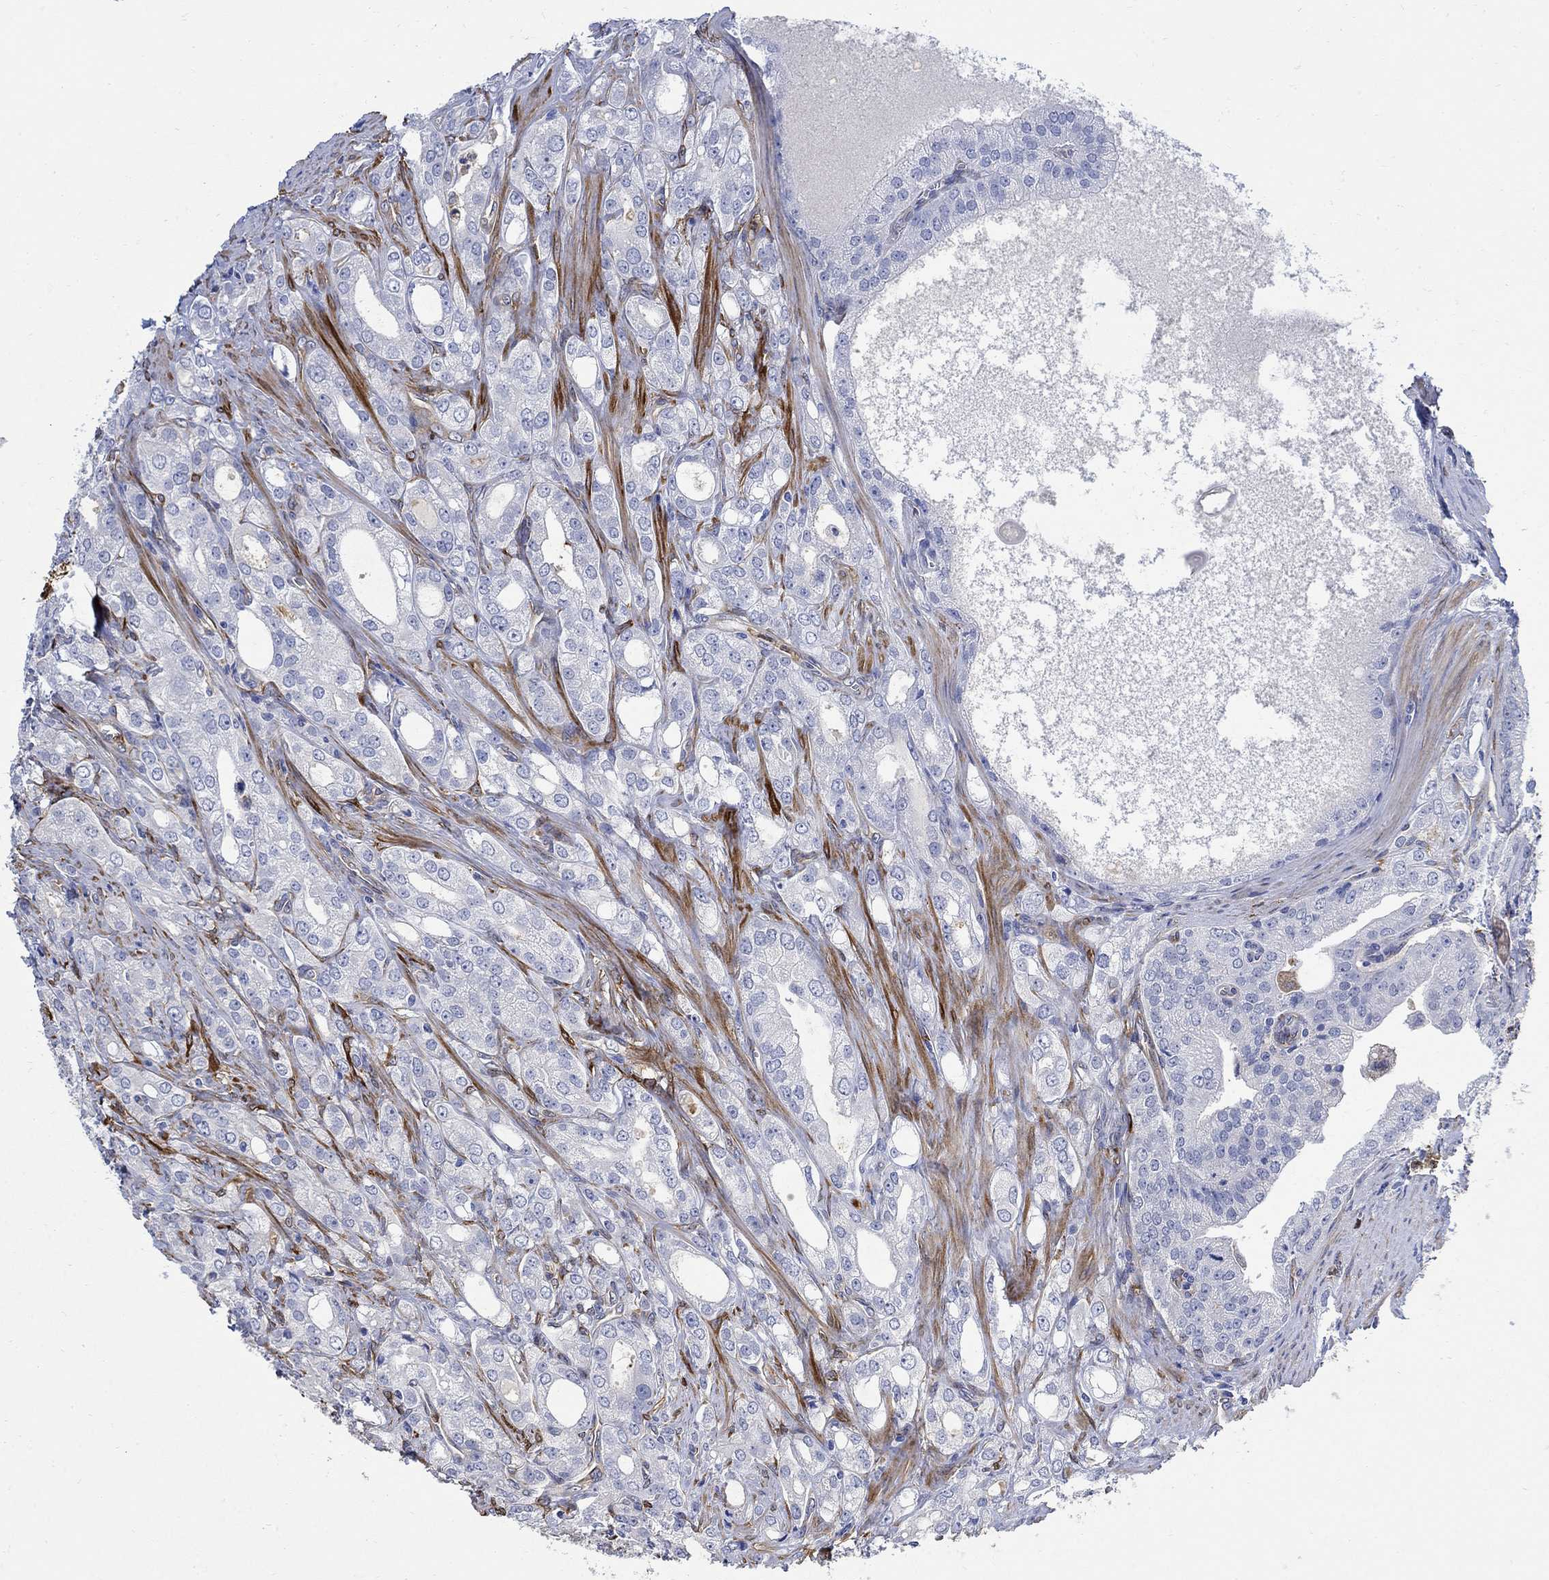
{"staining": {"intensity": "negative", "quantity": "none", "location": "none"}, "tissue": "prostate cancer", "cell_type": "Tumor cells", "image_type": "cancer", "snomed": [{"axis": "morphology", "description": "Adenocarcinoma, NOS"}, {"axis": "morphology", "description": "Adenocarcinoma, High grade"}, {"axis": "topography", "description": "Prostate"}], "caption": "IHC of human prostate adenocarcinoma (high-grade) shows no expression in tumor cells.", "gene": "TGM2", "patient": {"sex": "male", "age": 70}}